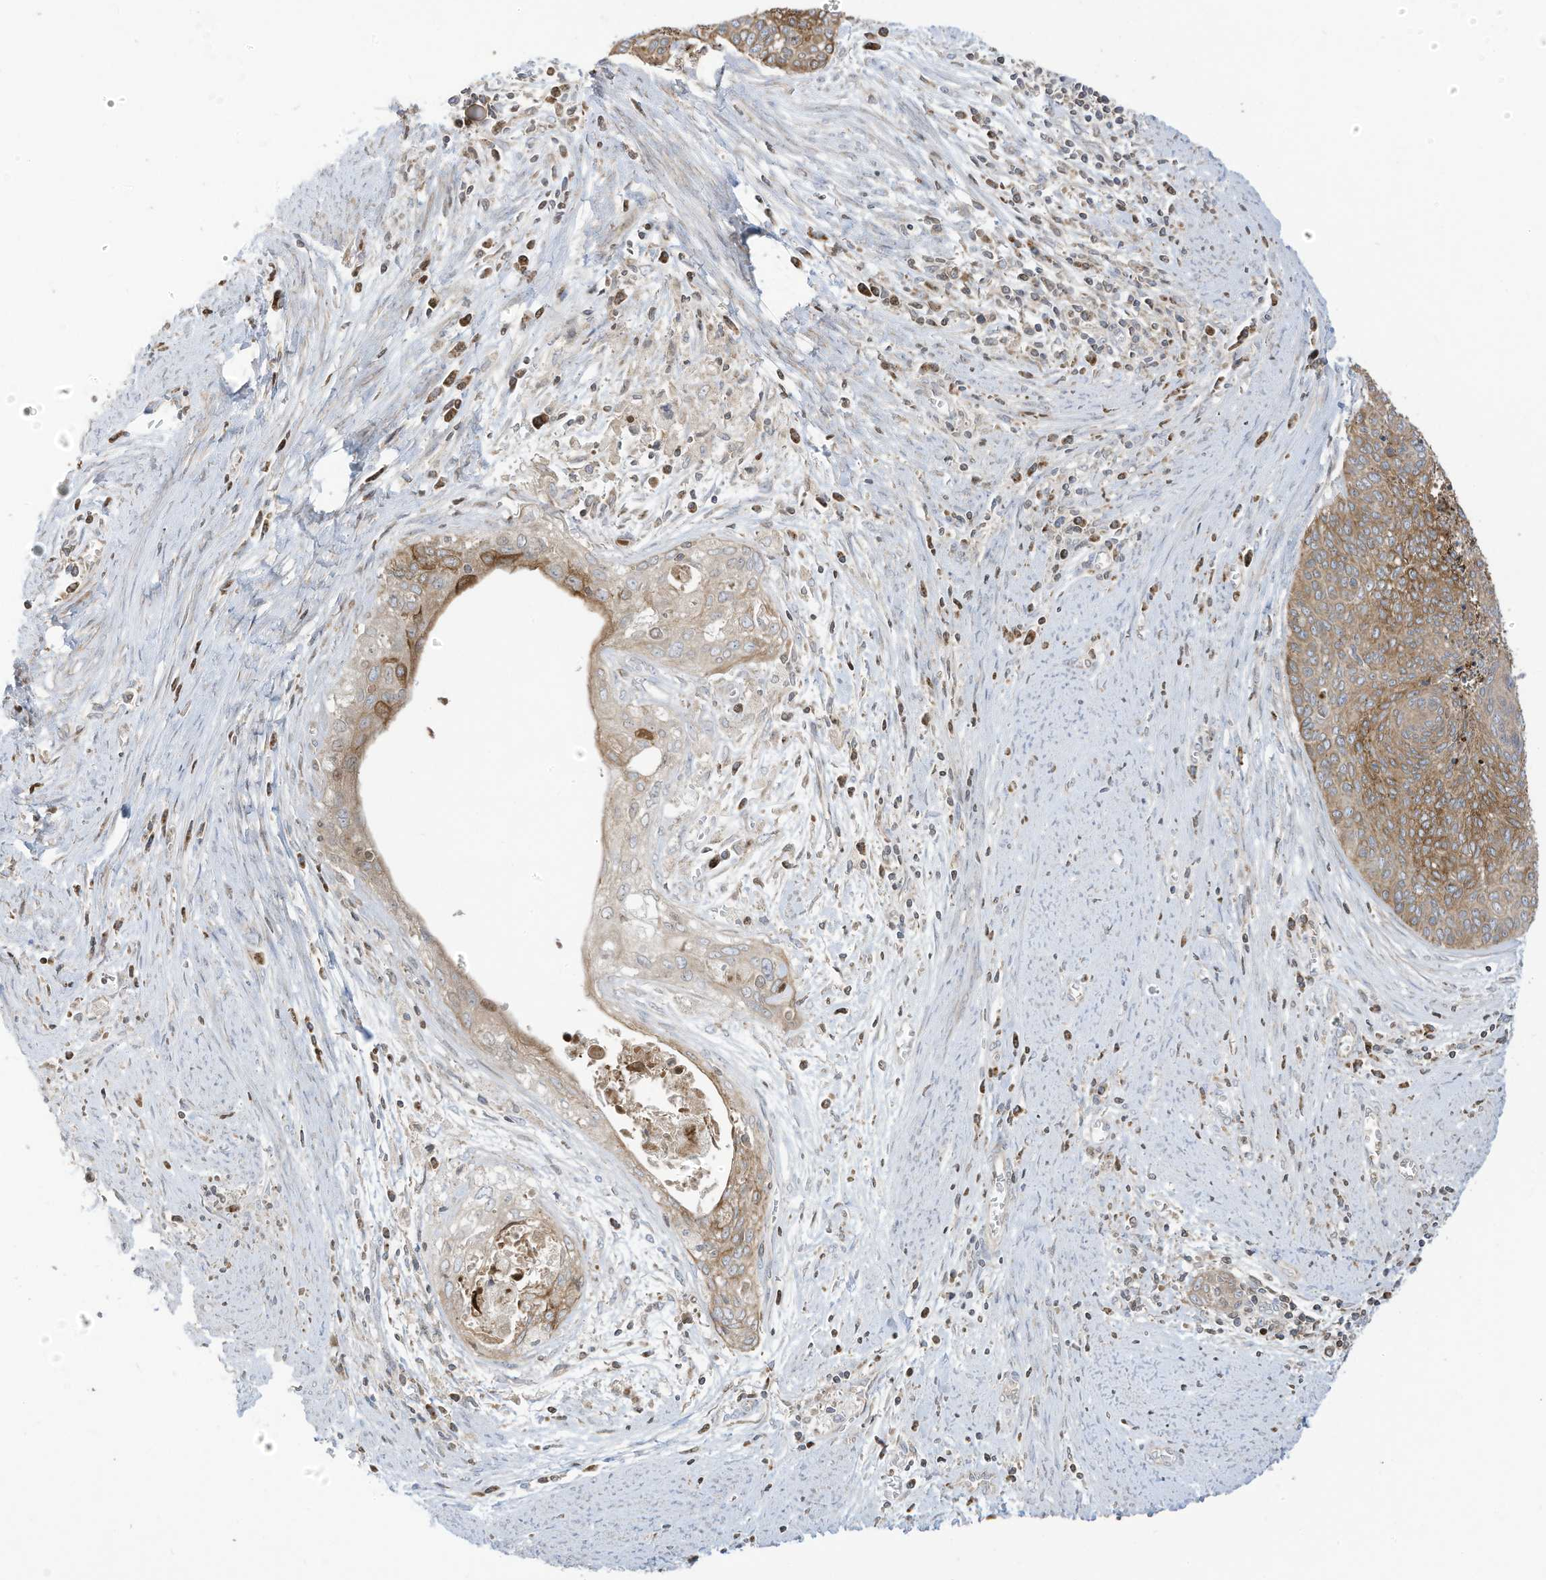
{"staining": {"intensity": "moderate", "quantity": "25%-75%", "location": "cytoplasmic/membranous"}, "tissue": "cervical cancer", "cell_type": "Tumor cells", "image_type": "cancer", "snomed": [{"axis": "morphology", "description": "Squamous cell carcinoma, NOS"}, {"axis": "topography", "description": "Cervix"}], "caption": "Brown immunohistochemical staining in cervical cancer (squamous cell carcinoma) displays moderate cytoplasmic/membranous expression in about 25%-75% of tumor cells. The staining is performed using DAB brown chromogen to label protein expression. The nuclei are counter-stained blue using hematoxylin.", "gene": "CGAS", "patient": {"sex": "female", "age": 55}}